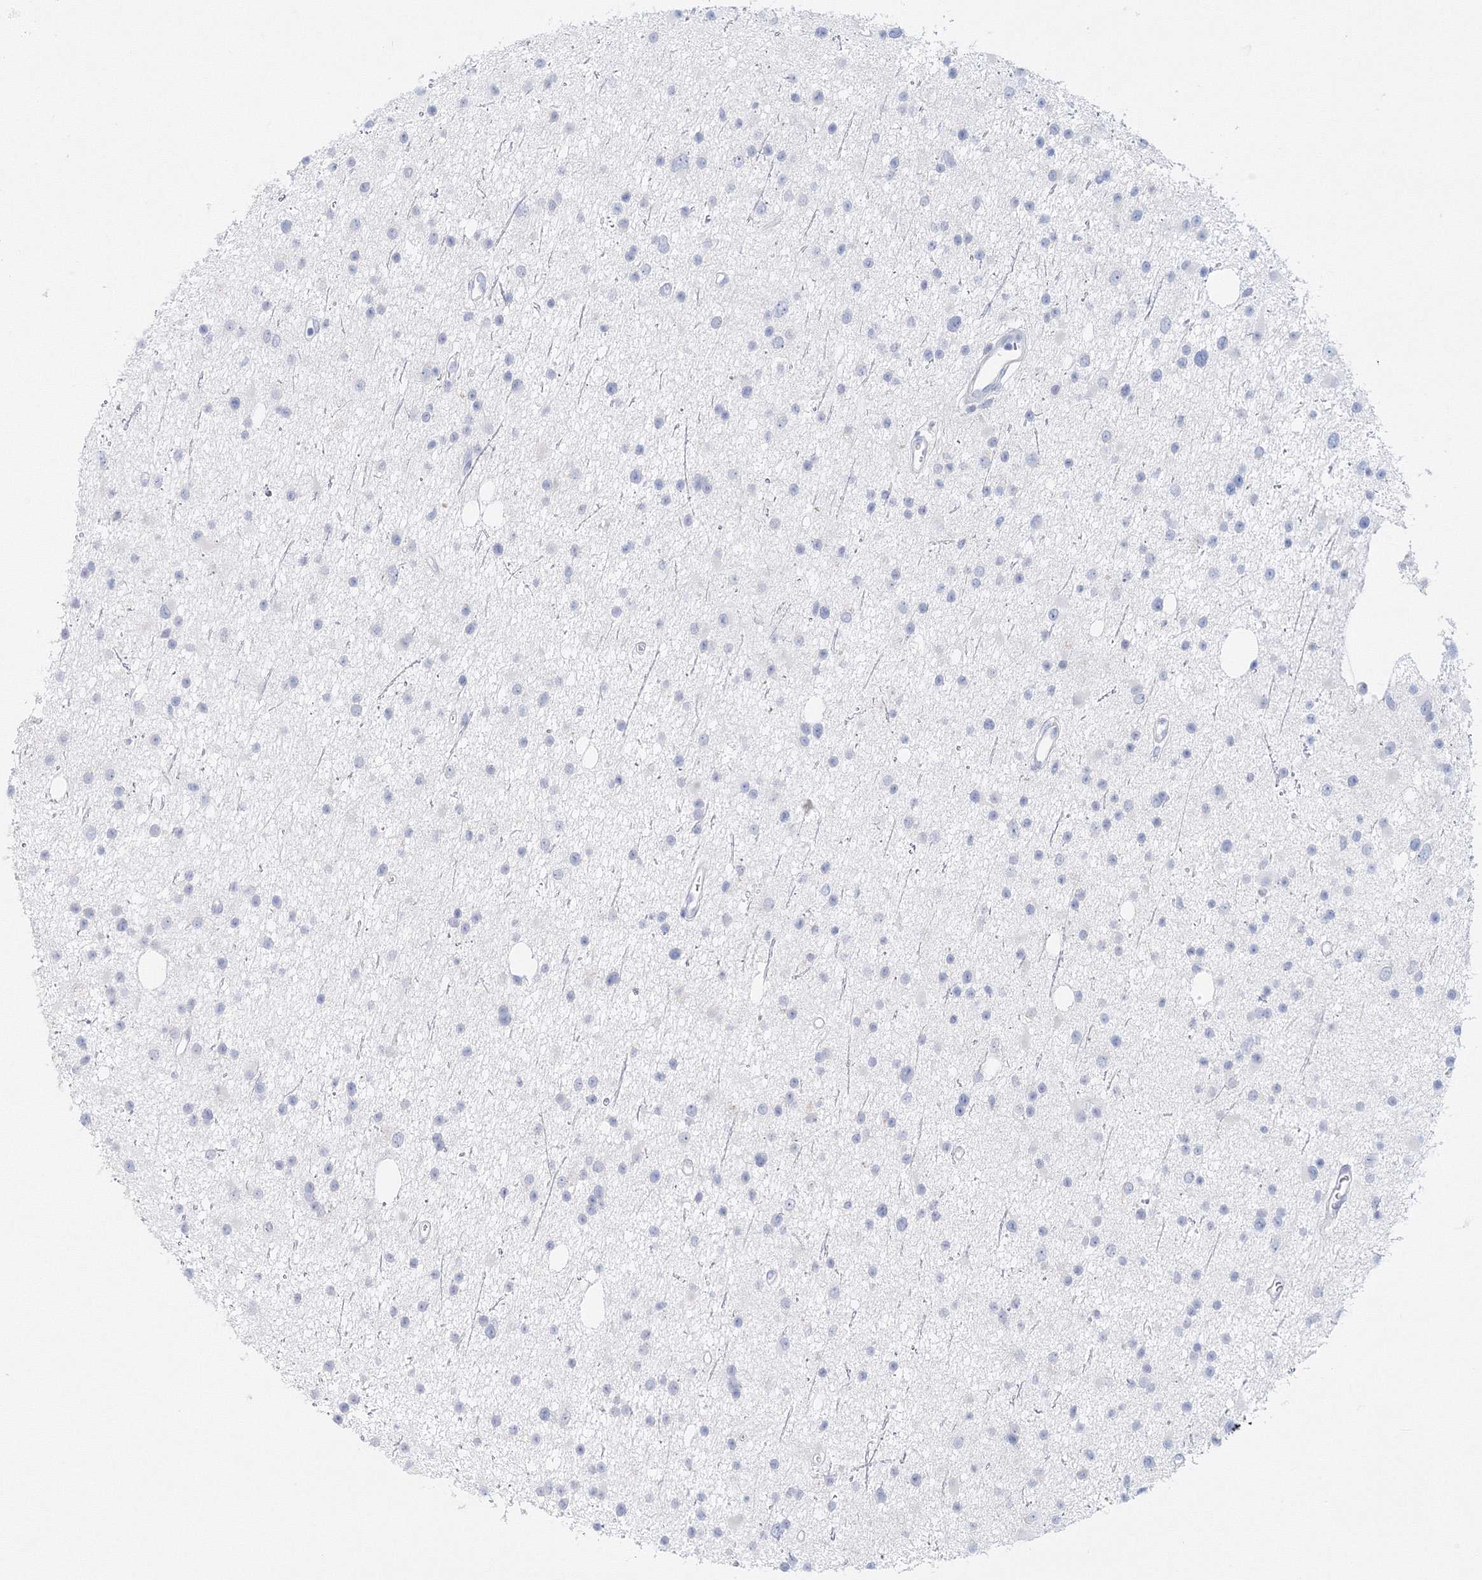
{"staining": {"intensity": "negative", "quantity": "none", "location": "none"}, "tissue": "glioma", "cell_type": "Tumor cells", "image_type": "cancer", "snomed": [{"axis": "morphology", "description": "Glioma, malignant, Low grade"}, {"axis": "topography", "description": "Cerebral cortex"}], "caption": "IHC image of malignant glioma (low-grade) stained for a protein (brown), which displays no staining in tumor cells. The staining was performed using DAB (3,3'-diaminobenzidine) to visualize the protein expression in brown, while the nuclei were stained in blue with hematoxylin (Magnification: 20x).", "gene": "VSIG1", "patient": {"sex": "female", "age": 39}}